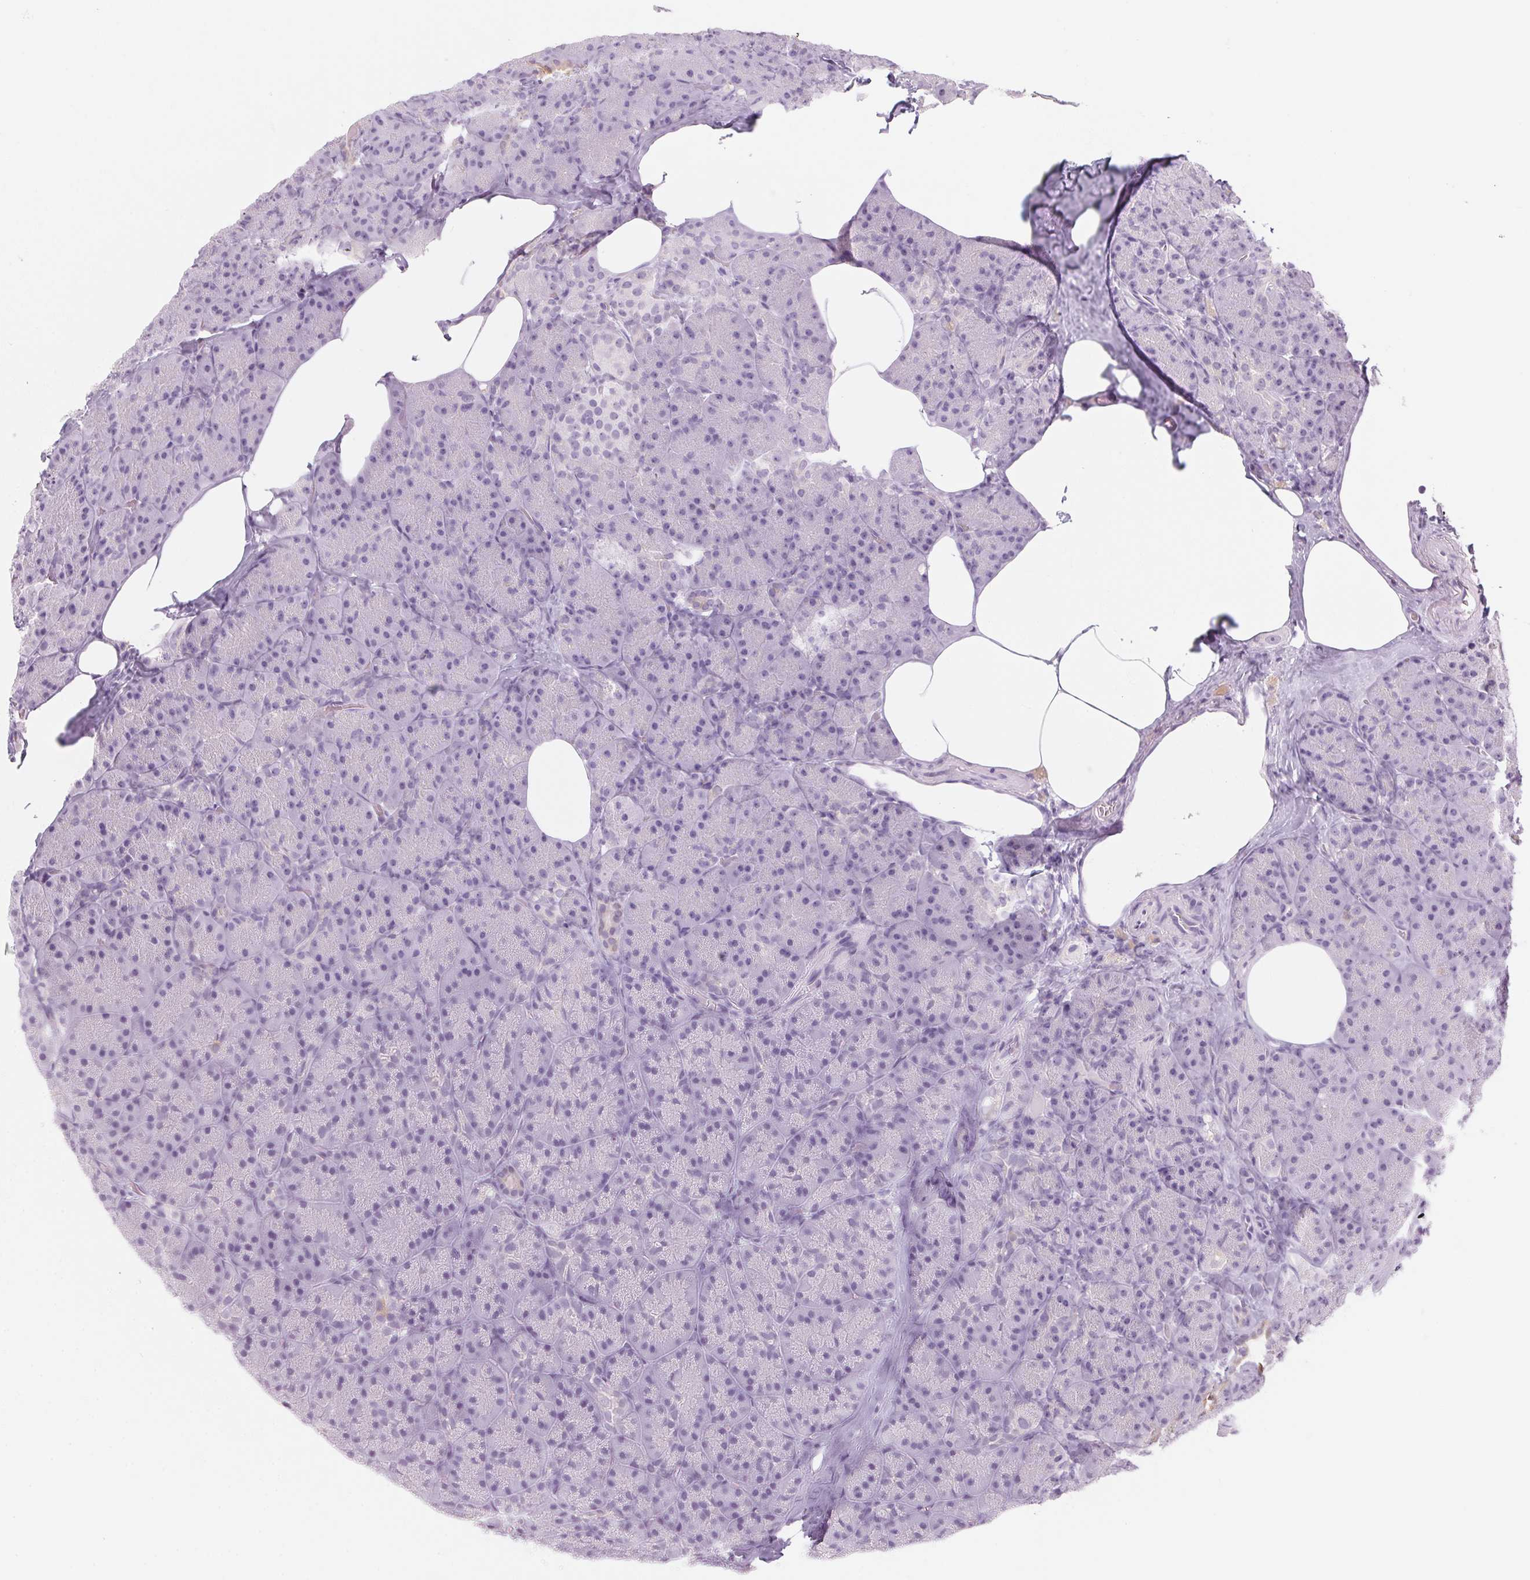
{"staining": {"intensity": "weak", "quantity": "<25%", "location": "cytoplasmic/membranous"}, "tissue": "pancreas", "cell_type": "Exocrine glandular cells", "image_type": "normal", "snomed": [{"axis": "morphology", "description": "Normal tissue, NOS"}, {"axis": "topography", "description": "Pancreas"}], "caption": "Exocrine glandular cells are negative for brown protein staining in unremarkable pancreas. (Stains: DAB immunohistochemistry (IHC) with hematoxylin counter stain, Microscopy: brightfield microscopy at high magnification).", "gene": "RPTN", "patient": {"sex": "male", "age": 57}}